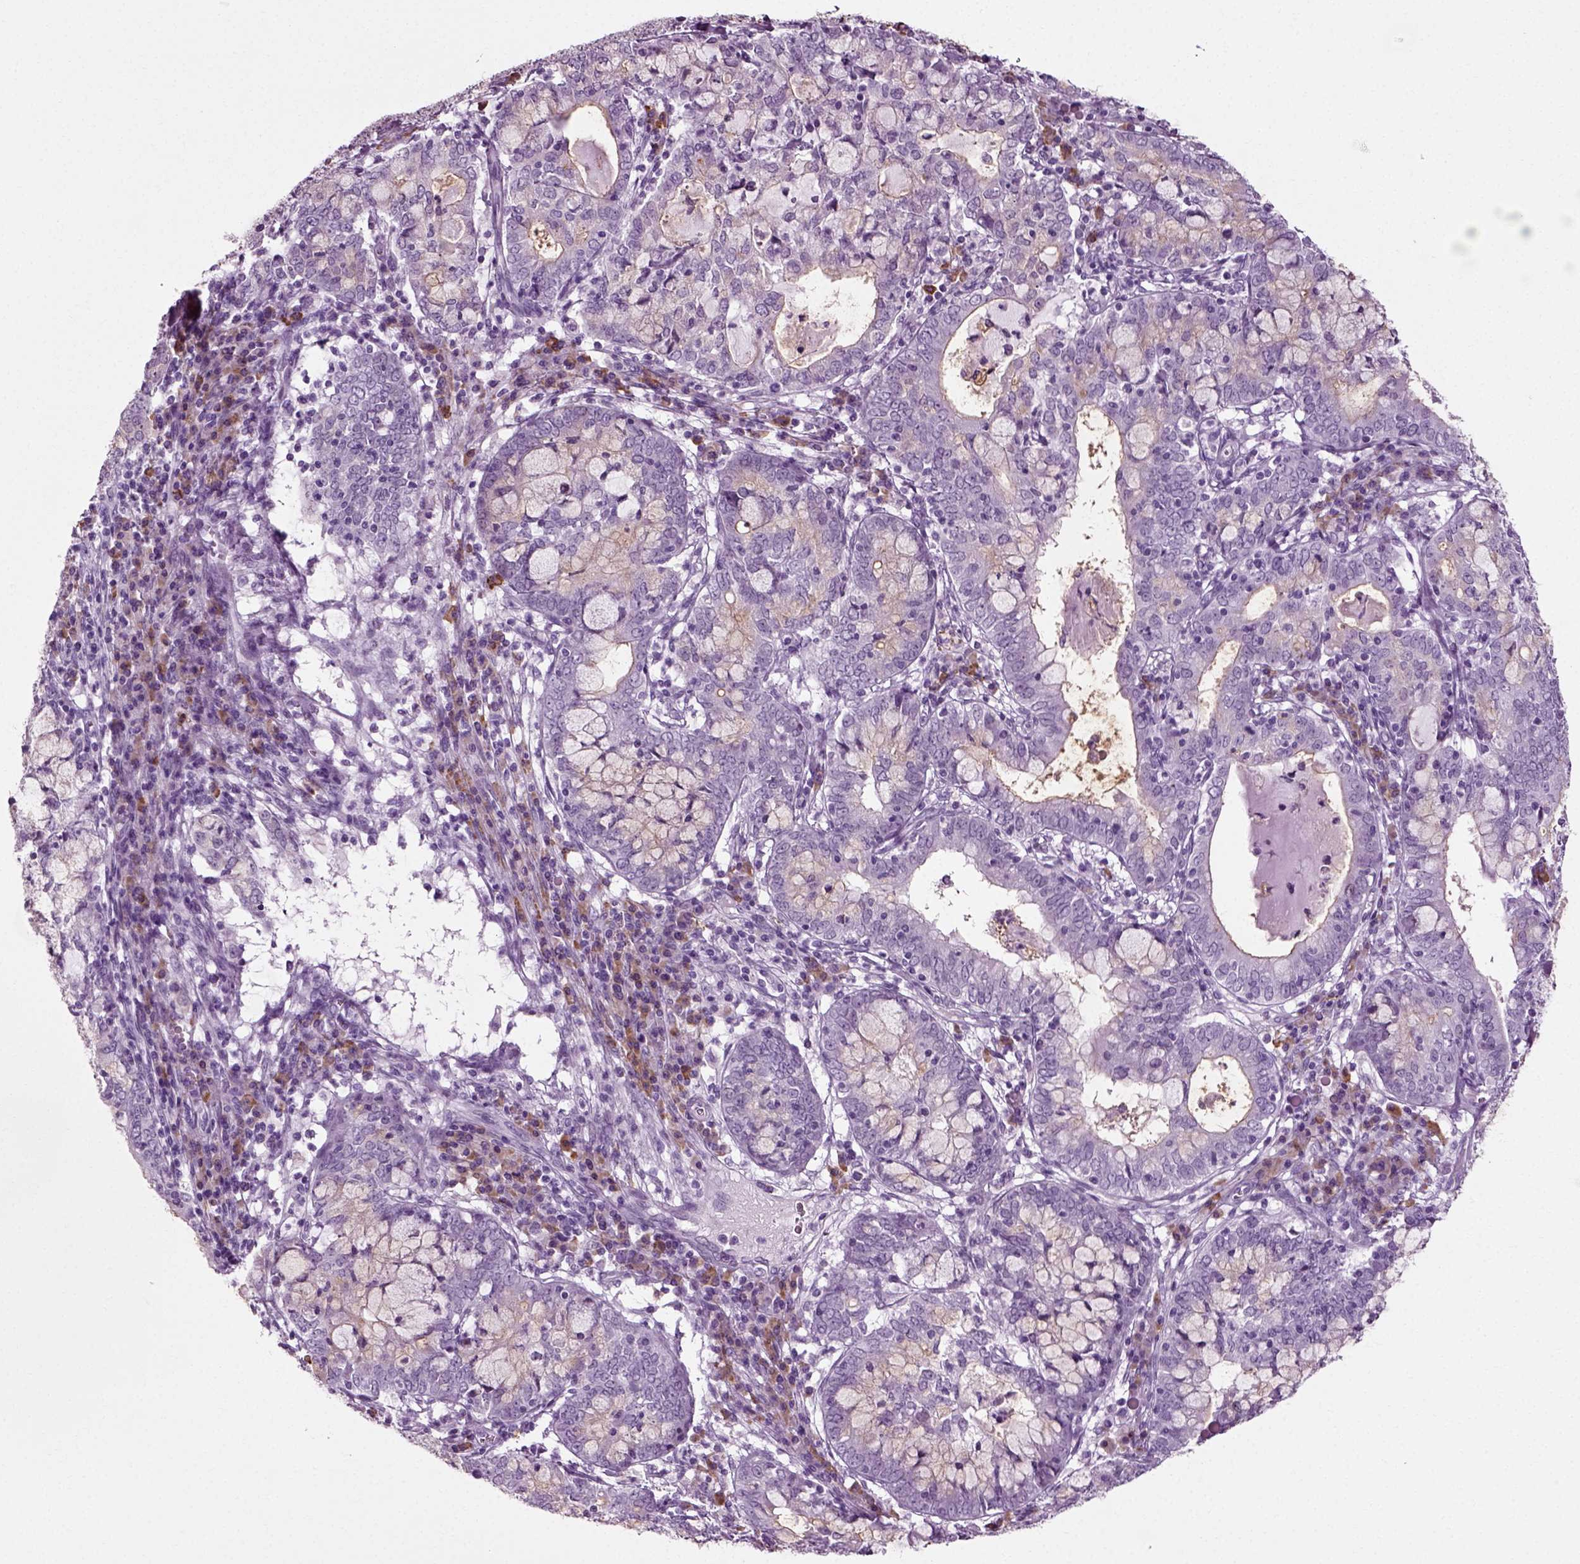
{"staining": {"intensity": "weak", "quantity": "<25%", "location": "cytoplasmic/membranous"}, "tissue": "cervical cancer", "cell_type": "Tumor cells", "image_type": "cancer", "snomed": [{"axis": "morphology", "description": "Adenocarcinoma, NOS"}, {"axis": "topography", "description": "Cervix"}], "caption": "Immunohistochemistry (IHC) of adenocarcinoma (cervical) demonstrates no expression in tumor cells.", "gene": "SLC26A8", "patient": {"sex": "female", "age": 40}}